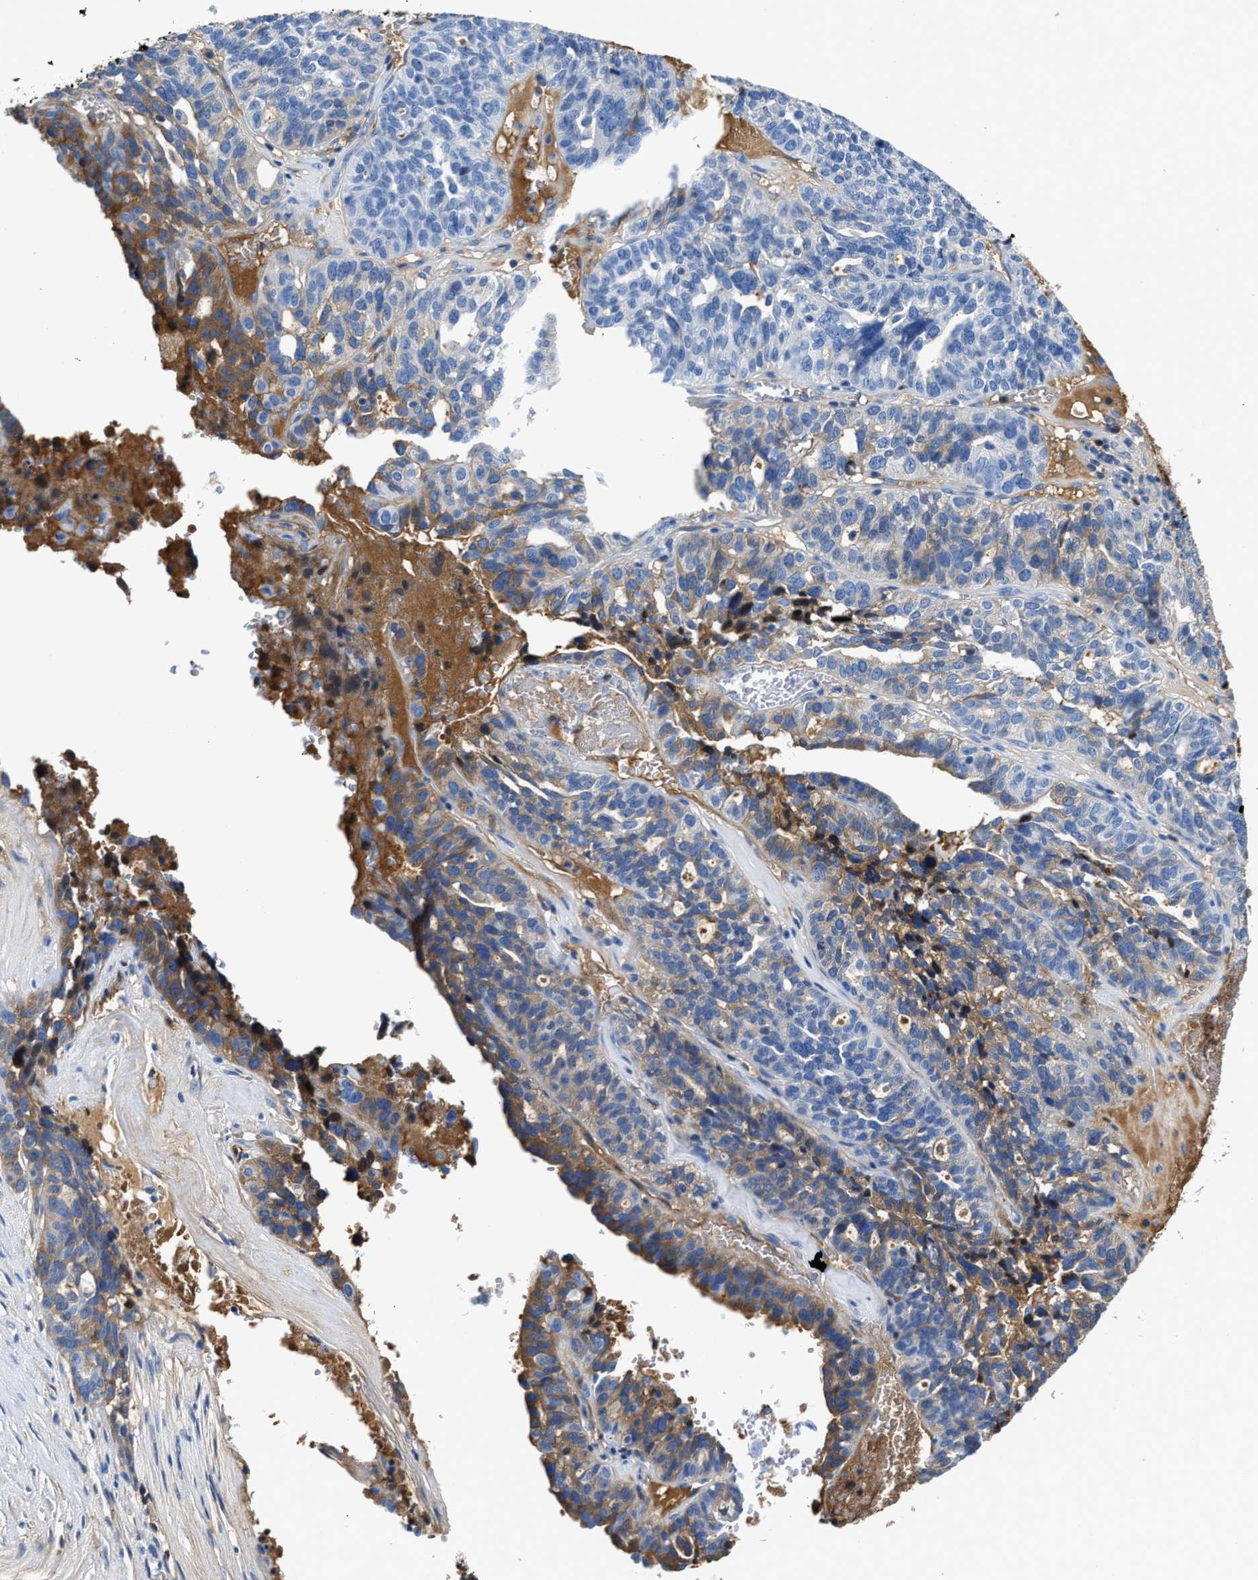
{"staining": {"intensity": "moderate", "quantity": "<25%", "location": "cytoplasmic/membranous"}, "tissue": "ovarian cancer", "cell_type": "Tumor cells", "image_type": "cancer", "snomed": [{"axis": "morphology", "description": "Cystadenocarcinoma, serous, NOS"}, {"axis": "topography", "description": "Ovary"}], "caption": "Moderate cytoplasmic/membranous protein positivity is identified in approximately <25% of tumor cells in serous cystadenocarcinoma (ovarian).", "gene": "GC", "patient": {"sex": "female", "age": 59}}